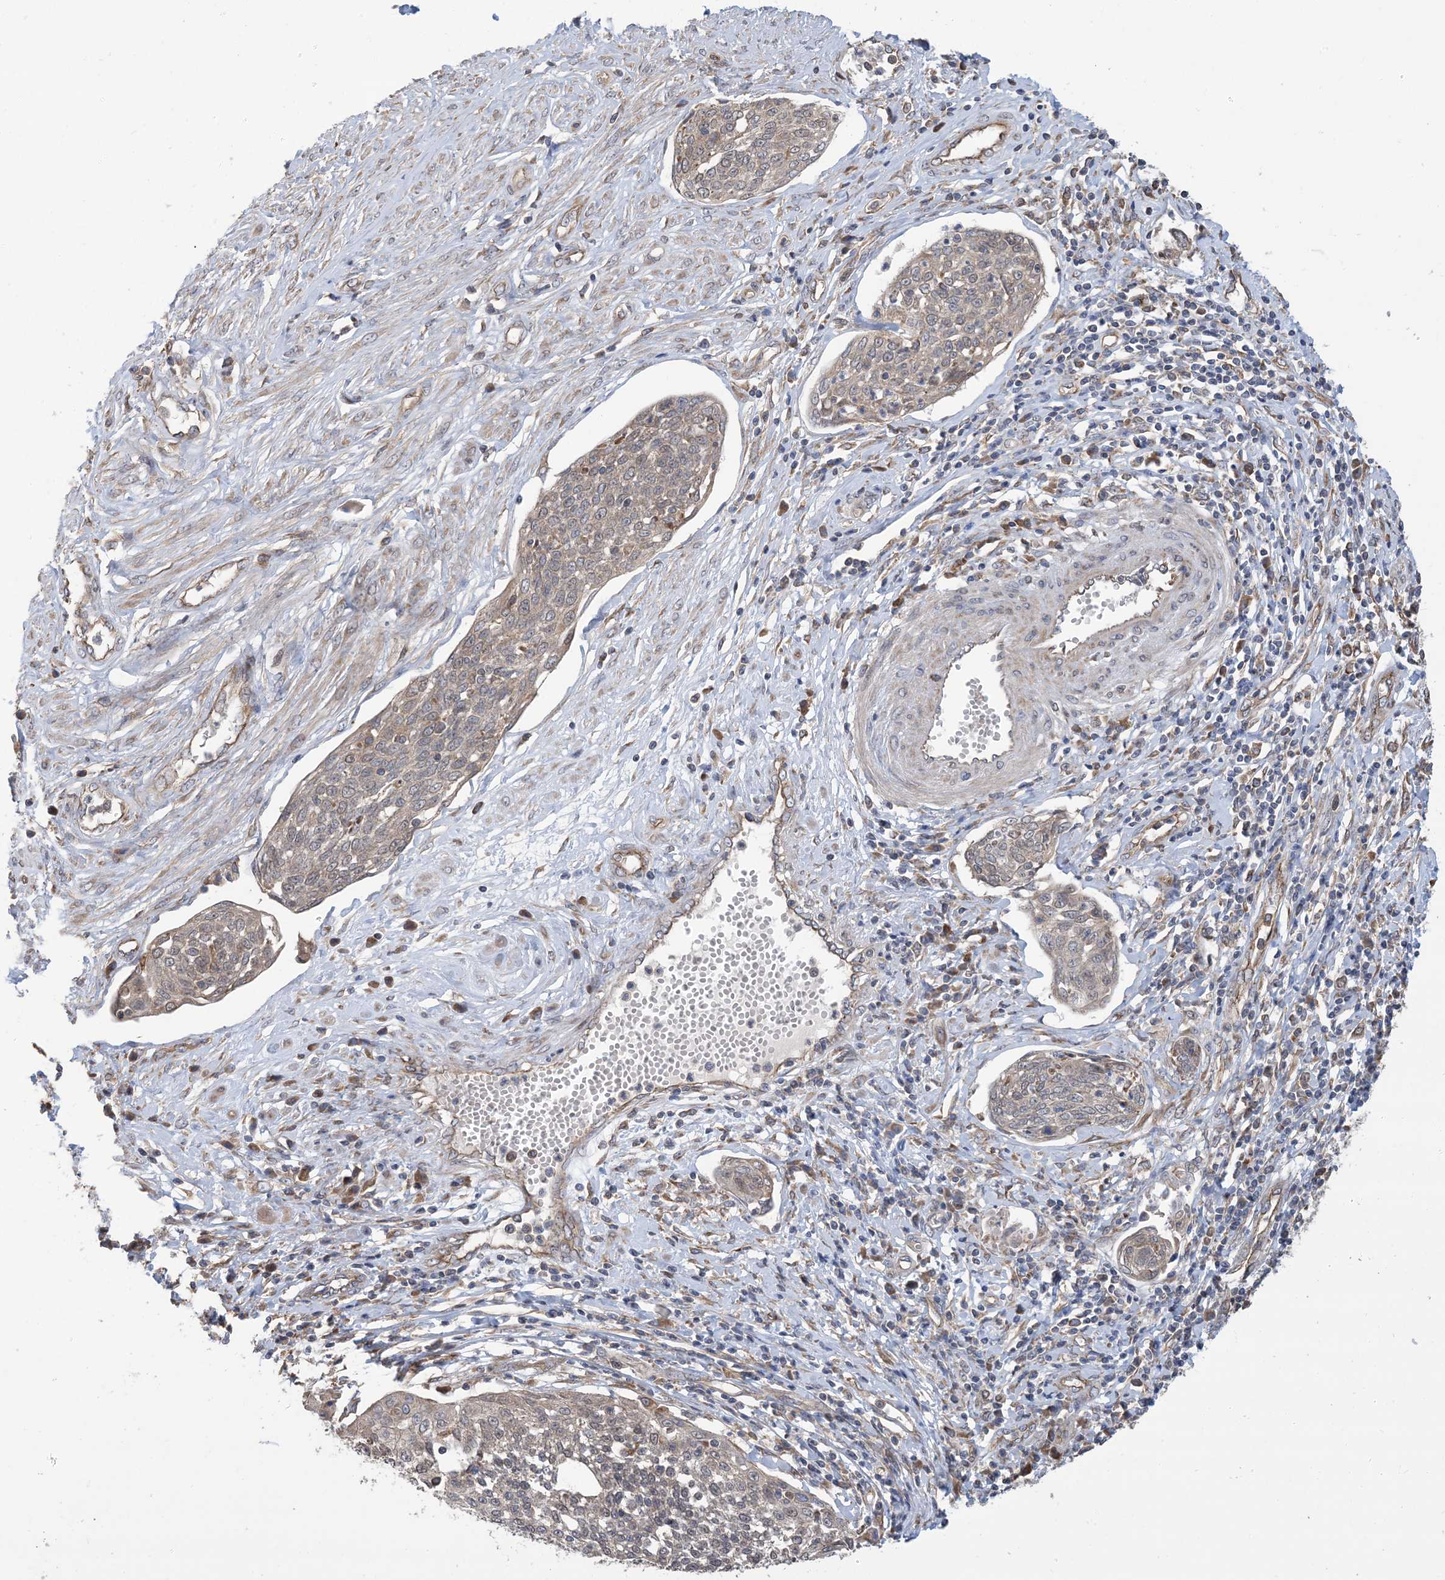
{"staining": {"intensity": "weak", "quantity": "<25%", "location": "cytoplasmic/membranous"}, "tissue": "cervical cancer", "cell_type": "Tumor cells", "image_type": "cancer", "snomed": [{"axis": "morphology", "description": "Squamous cell carcinoma, NOS"}, {"axis": "topography", "description": "Cervix"}], "caption": "Squamous cell carcinoma (cervical) was stained to show a protein in brown. There is no significant staining in tumor cells.", "gene": "CLEC16A", "patient": {"sex": "female", "age": 34}}